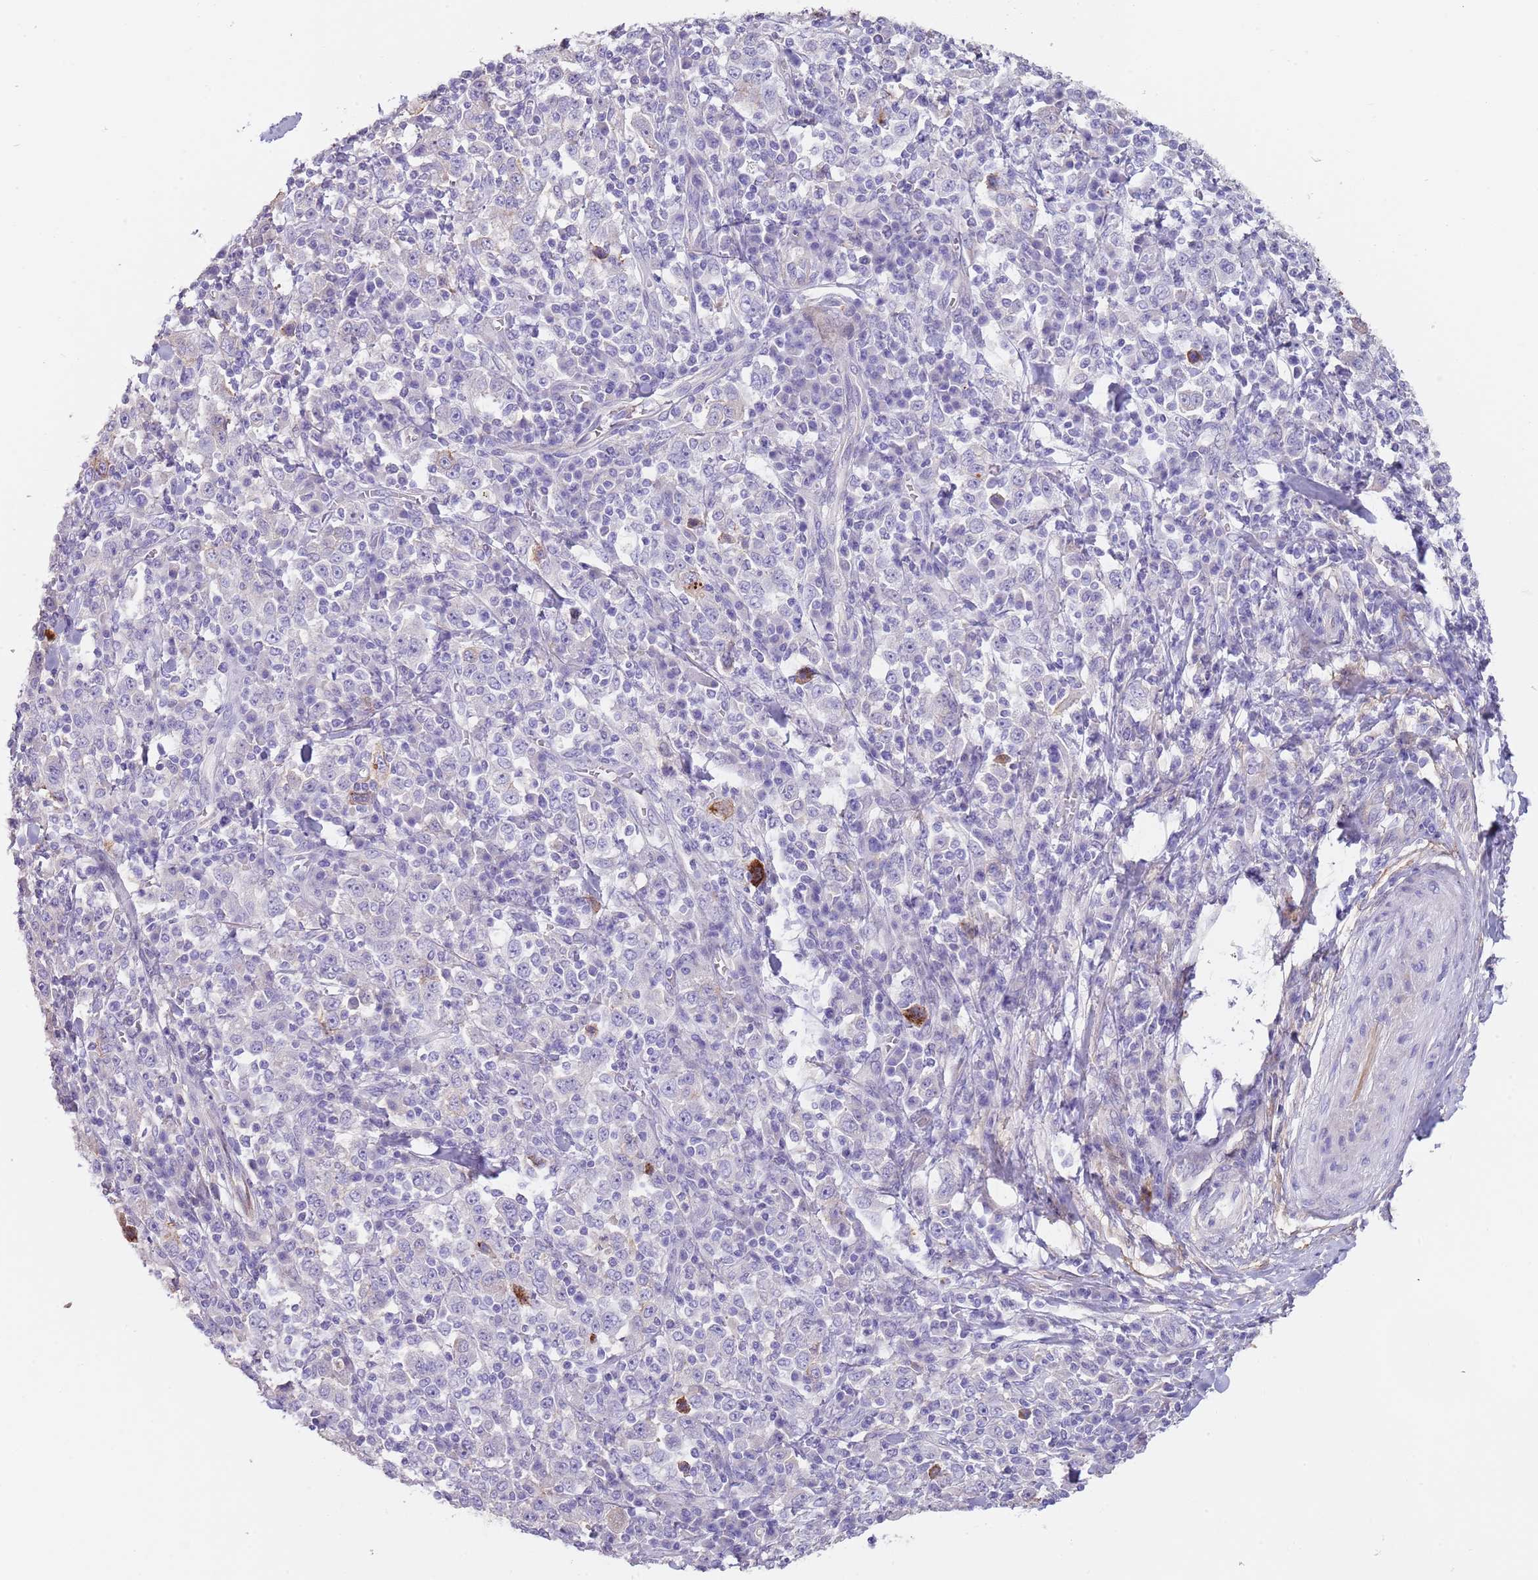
{"staining": {"intensity": "negative", "quantity": "none", "location": "none"}, "tissue": "stomach cancer", "cell_type": "Tumor cells", "image_type": "cancer", "snomed": [{"axis": "morphology", "description": "Normal tissue, NOS"}, {"axis": "morphology", "description": "Adenocarcinoma, NOS"}, {"axis": "topography", "description": "Stomach, upper"}, {"axis": "topography", "description": "Stomach"}], "caption": "Immunohistochemistry micrograph of neoplastic tissue: stomach cancer stained with DAB (3,3'-diaminobenzidine) exhibits no significant protein positivity in tumor cells.", "gene": "NBPF3", "patient": {"sex": "male", "age": 59}}